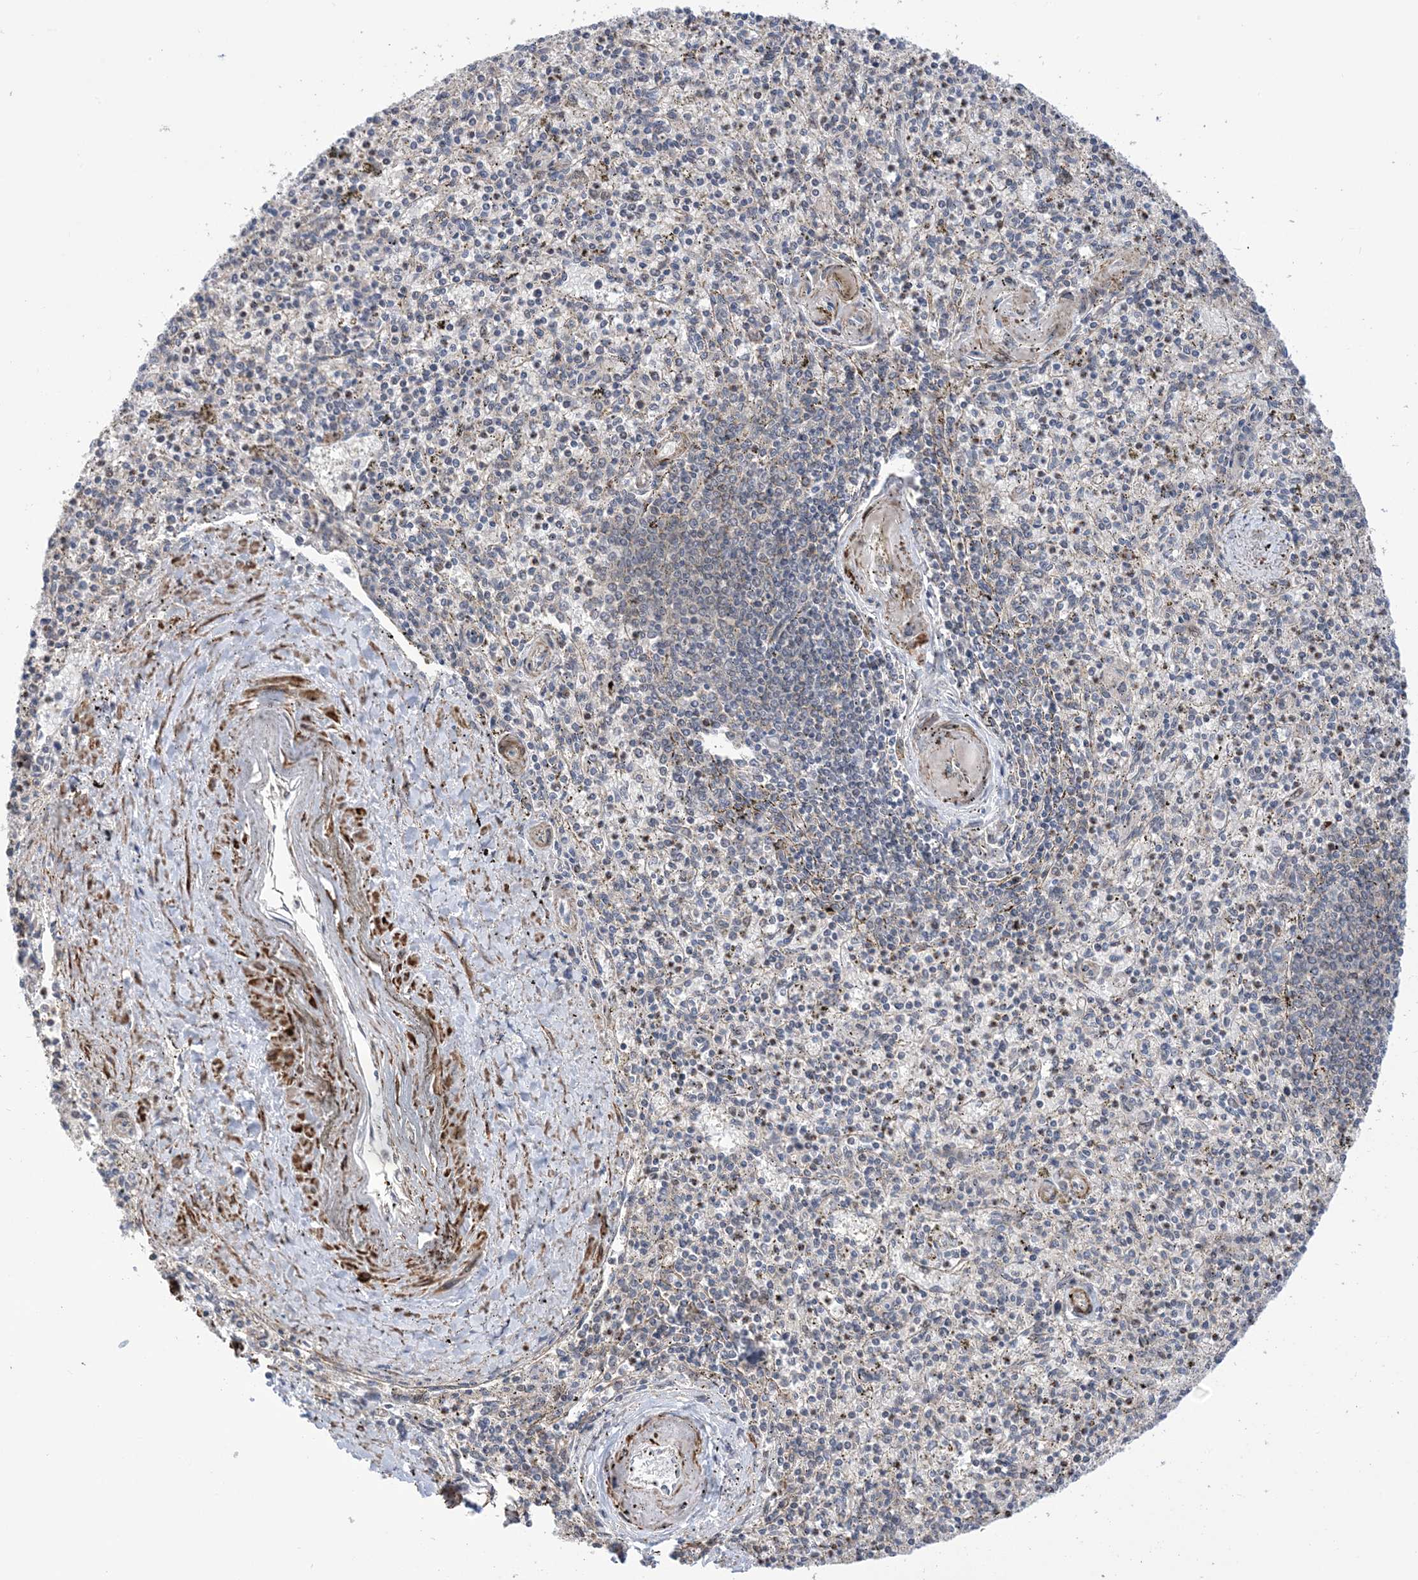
{"staining": {"intensity": "negative", "quantity": "none", "location": "none"}, "tissue": "spleen", "cell_type": "Cells in red pulp", "image_type": "normal", "snomed": [{"axis": "morphology", "description": "Normal tissue, NOS"}, {"axis": "topography", "description": "Spleen"}], "caption": "Immunohistochemistry (IHC) histopathology image of benign spleen stained for a protein (brown), which exhibits no staining in cells in red pulp.", "gene": "ZNF8", "patient": {"sex": "male", "age": 72}}